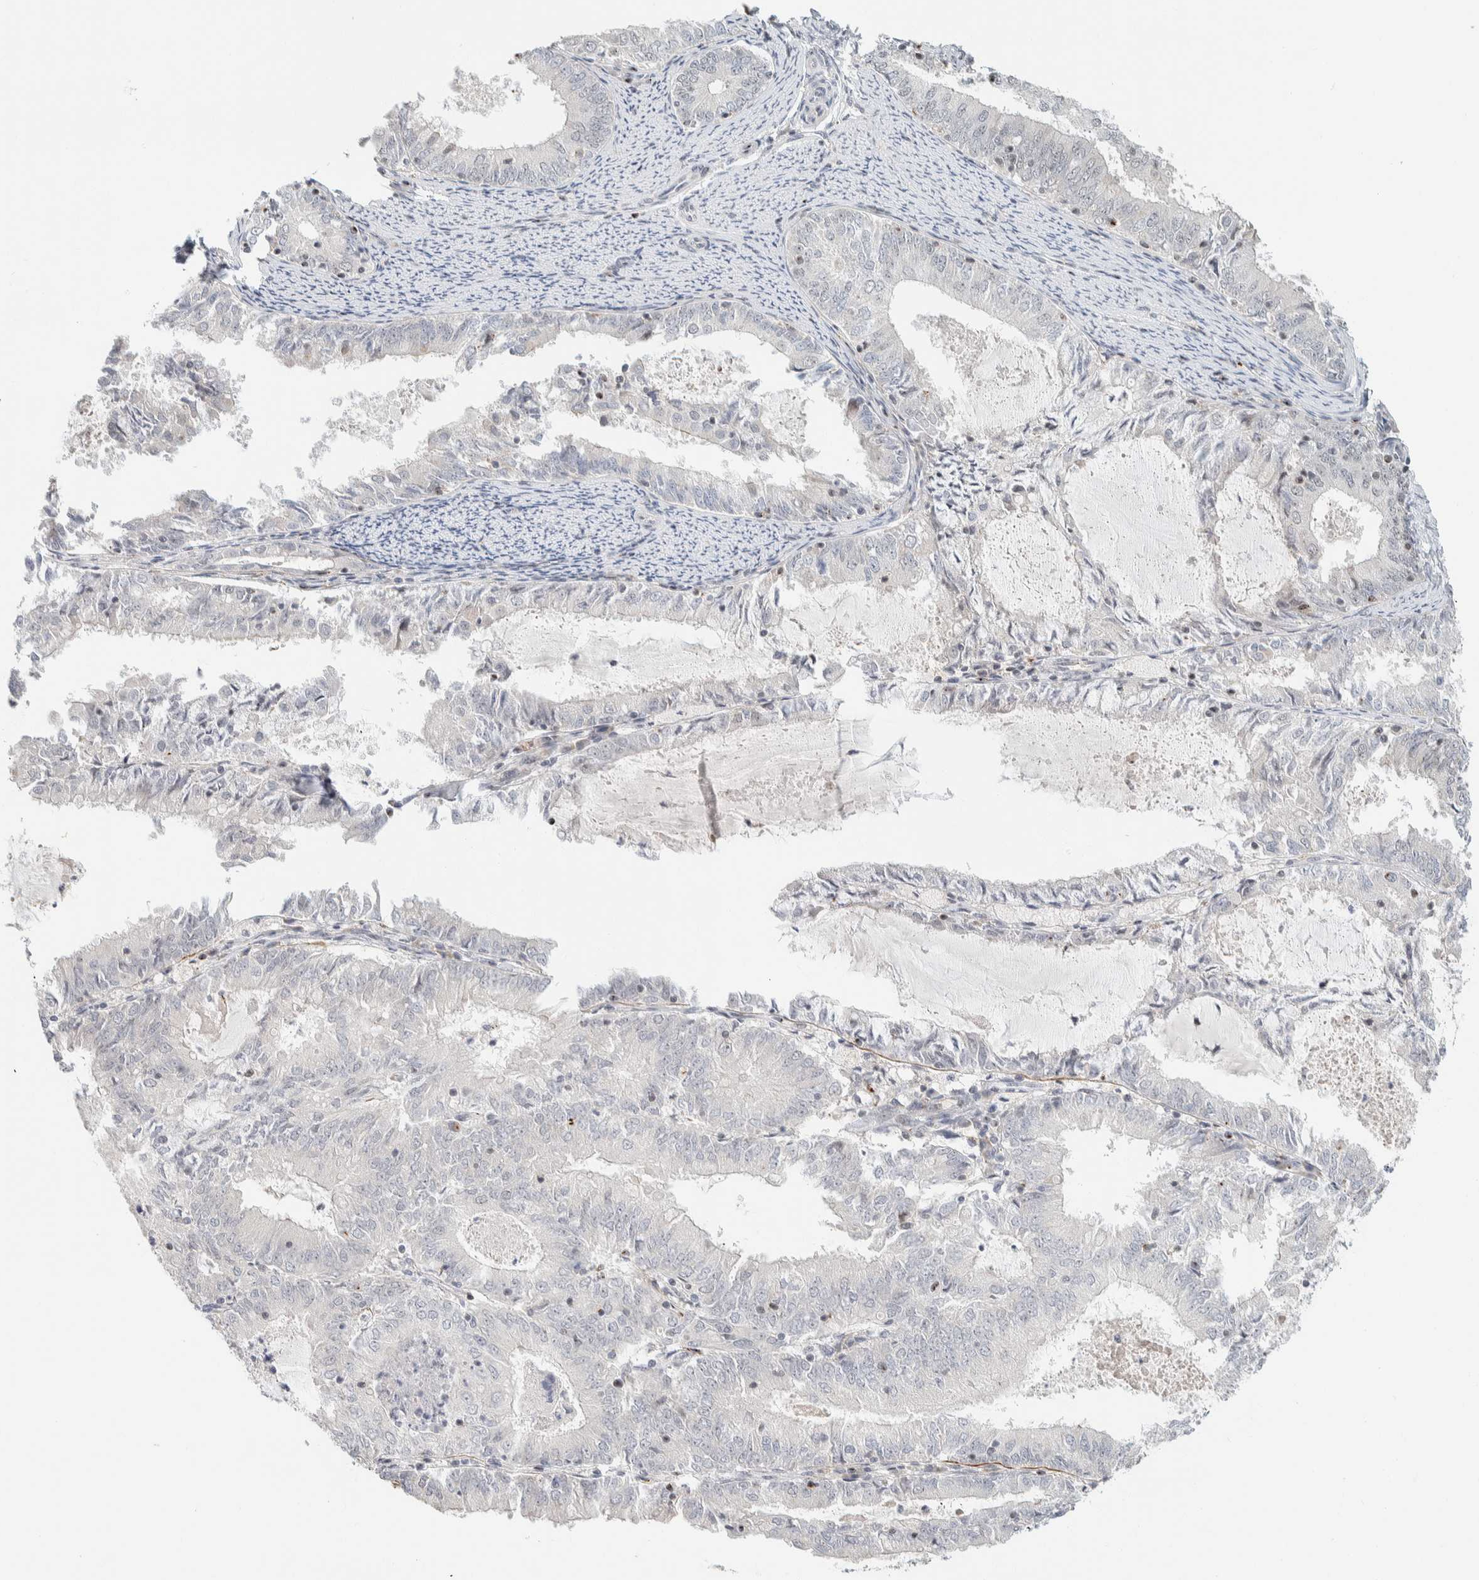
{"staining": {"intensity": "negative", "quantity": "none", "location": "none"}, "tissue": "endometrial cancer", "cell_type": "Tumor cells", "image_type": "cancer", "snomed": [{"axis": "morphology", "description": "Adenocarcinoma, NOS"}, {"axis": "topography", "description": "Endometrium"}], "caption": "A high-resolution photomicrograph shows immunohistochemistry (IHC) staining of adenocarcinoma (endometrial), which displays no significant expression in tumor cells.", "gene": "ZBTB2", "patient": {"sex": "female", "age": 57}}